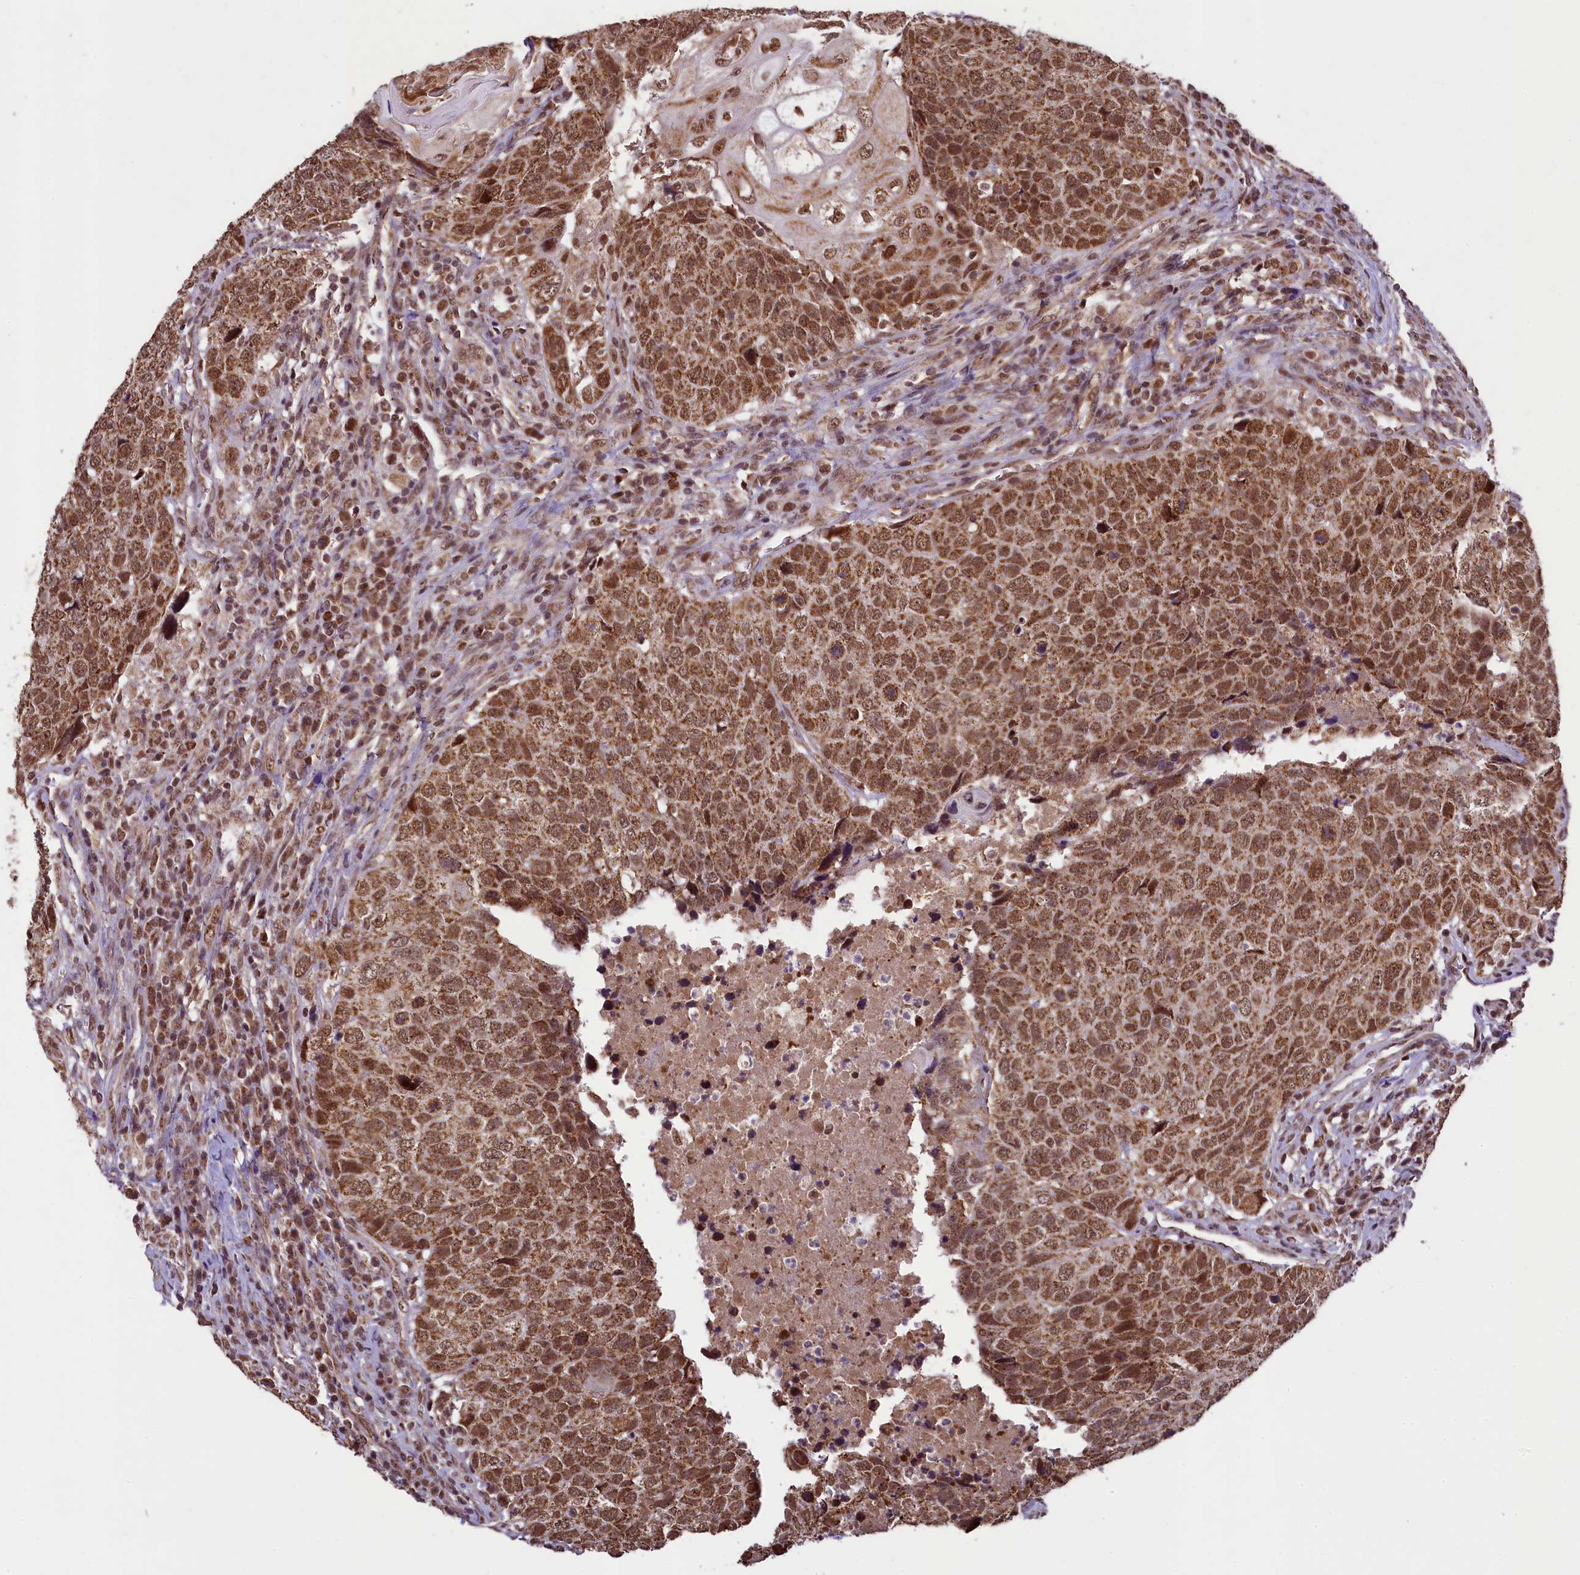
{"staining": {"intensity": "strong", "quantity": ">75%", "location": "cytoplasmic/membranous,nuclear"}, "tissue": "head and neck cancer", "cell_type": "Tumor cells", "image_type": "cancer", "snomed": [{"axis": "morphology", "description": "Squamous cell carcinoma, NOS"}, {"axis": "topography", "description": "Head-Neck"}], "caption": "Immunohistochemical staining of head and neck cancer (squamous cell carcinoma) demonstrates high levels of strong cytoplasmic/membranous and nuclear positivity in about >75% of tumor cells. The staining was performed using DAB to visualize the protein expression in brown, while the nuclei were stained in blue with hematoxylin (Magnification: 20x).", "gene": "PAF1", "patient": {"sex": "male", "age": 66}}